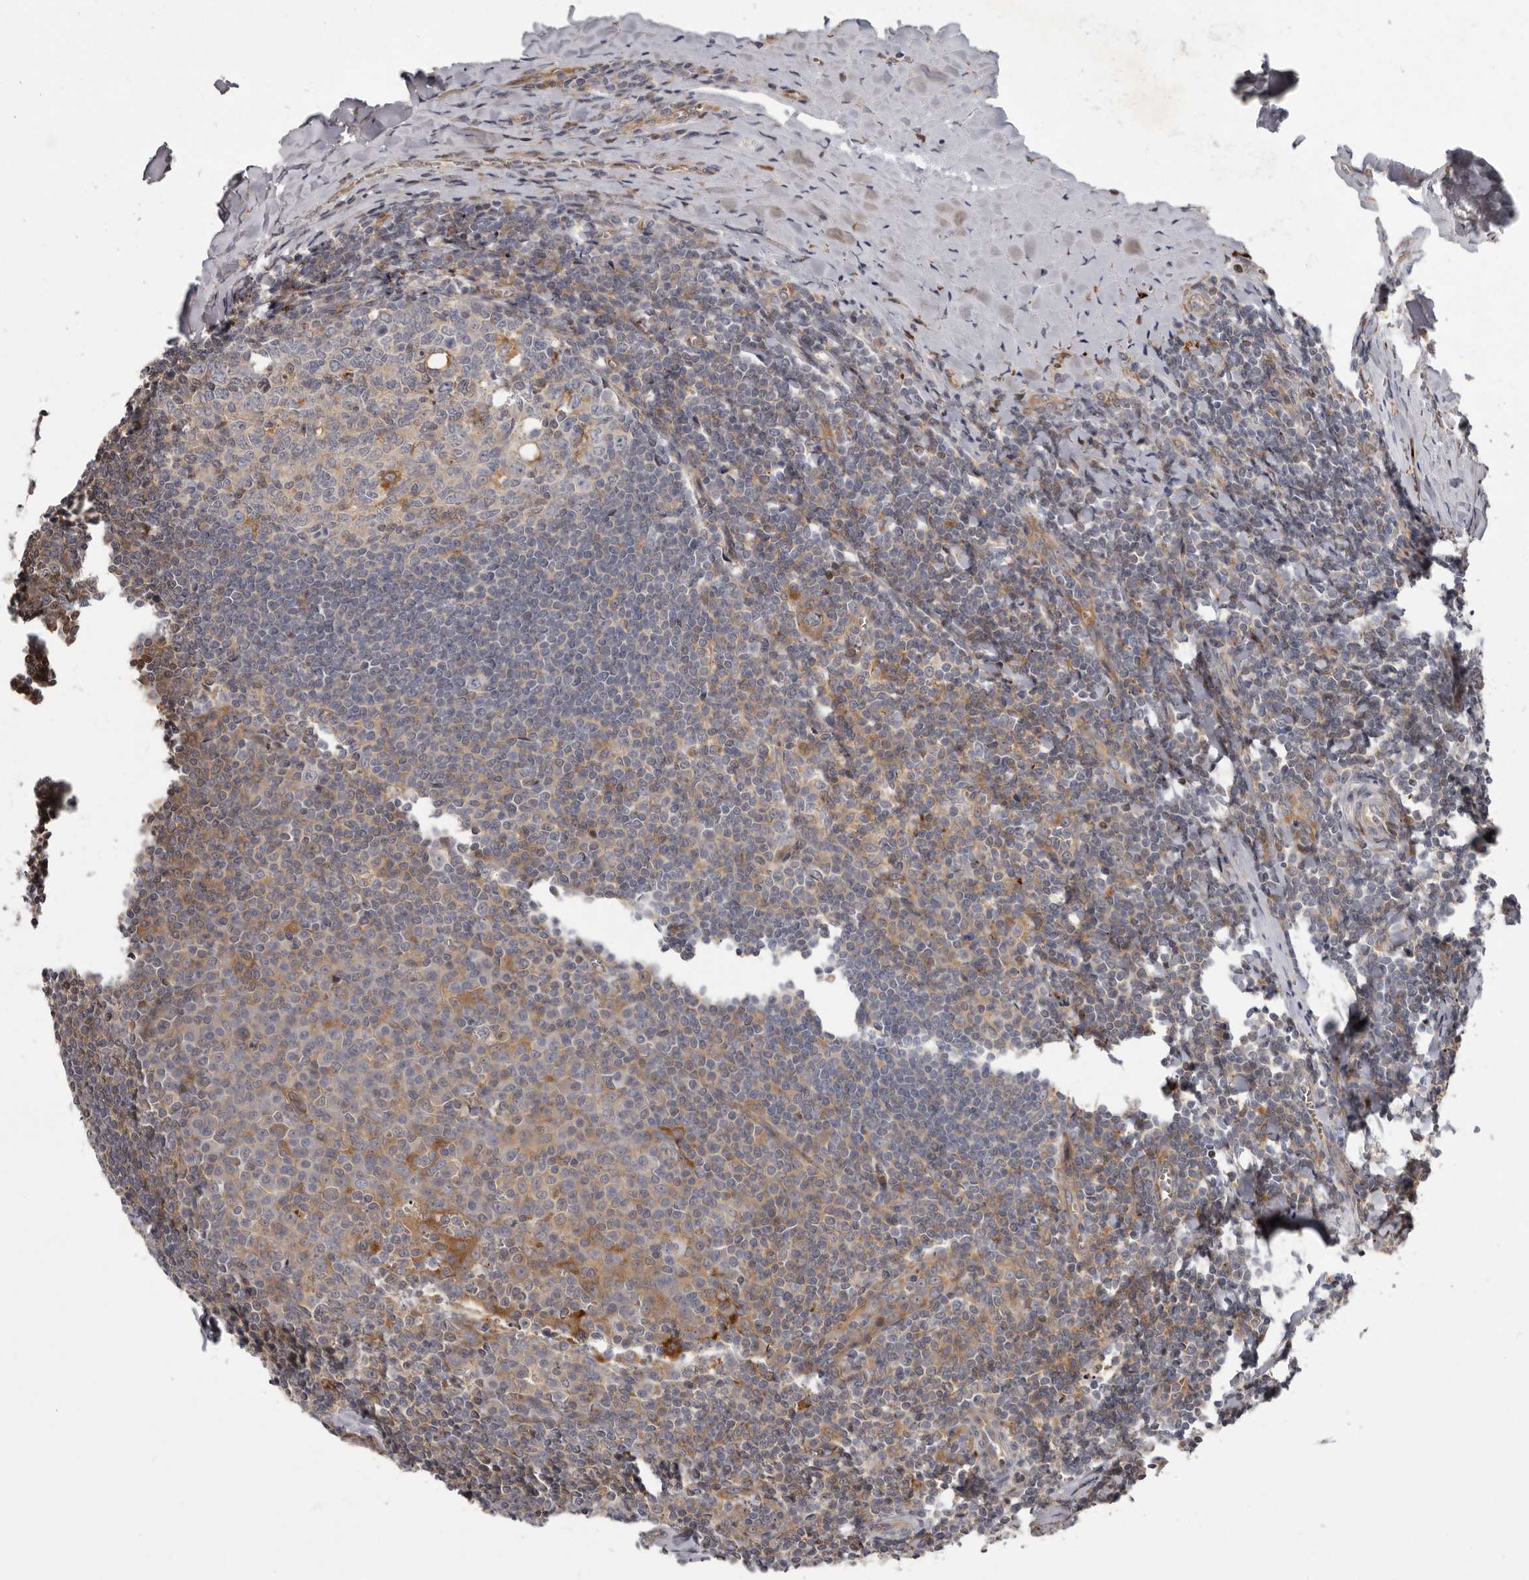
{"staining": {"intensity": "weak", "quantity": "25%-75%", "location": "cytoplasmic/membranous"}, "tissue": "tonsil", "cell_type": "Germinal center cells", "image_type": "normal", "snomed": [{"axis": "morphology", "description": "Normal tissue, NOS"}, {"axis": "topography", "description": "Tonsil"}], "caption": "High-power microscopy captured an immunohistochemistry (IHC) photomicrograph of unremarkable tonsil, revealing weak cytoplasmic/membranous positivity in about 25%-75% of germinal center cells. (Brightfield microscopy of DAB IHC at high magnification).", "gene": "FGFR4", "patient": {"sex": "male", "age": 27}}